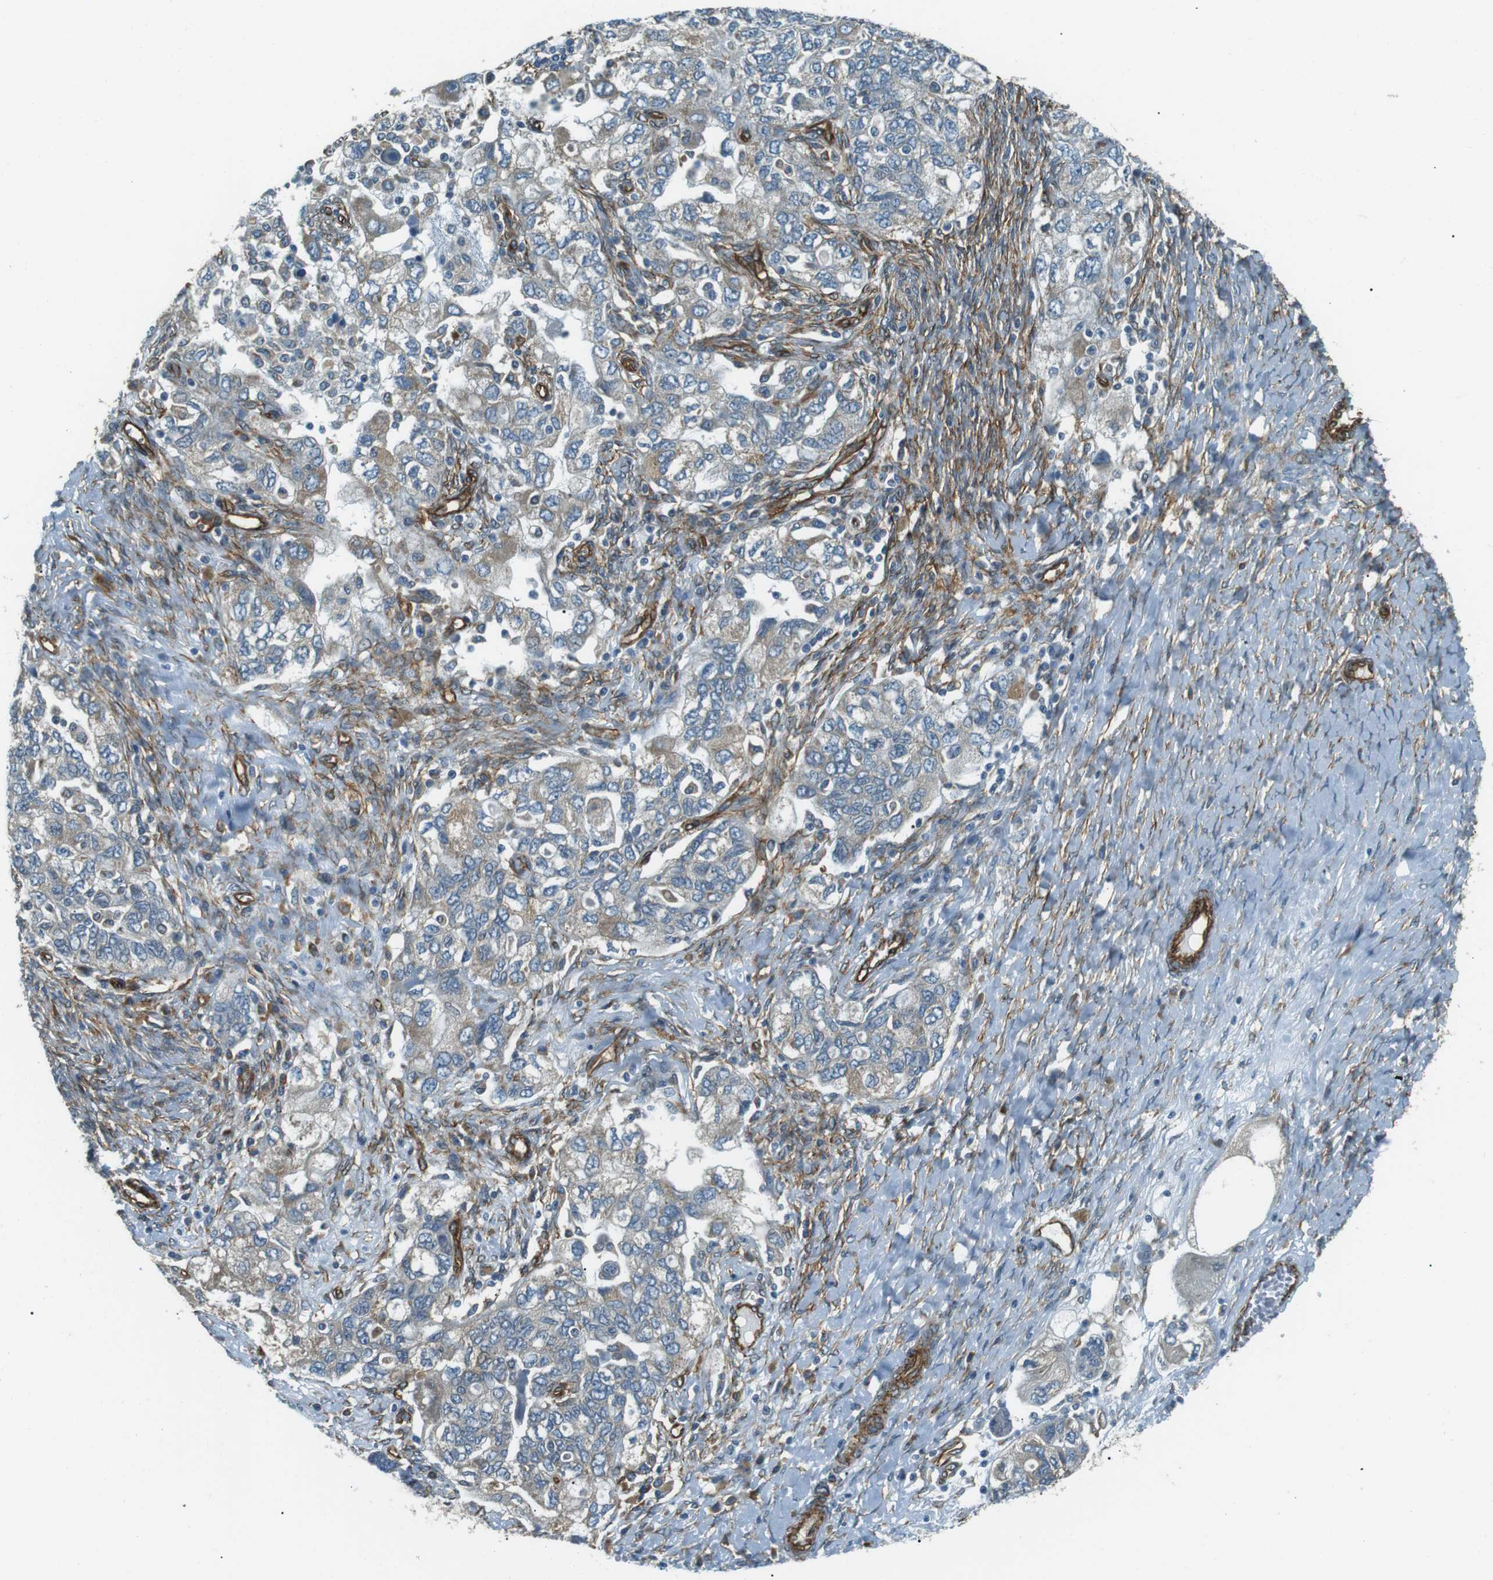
{"staining": {"intensity": "weak", "quantity": "<25%", "location": "cytoplasmic/membranous"}, "tissue": "ovarian cancer", "cell_type": "Tumor cells", "image_type": "cancer", "snomed": [{"axis": "morphology", "description": "Carcinoma, NOS"}, {"axis": "morphology", "description": "Cystadenocarcinoma, serous, NOS"}, {"axis": "topography", "description": "Ovary"}], "caption": "This is an immunohistochemistry image of ovarian cancer. There is no expression in tumor cells.", "gene": "ODR4", "patient": {"sex": "female", "age": 69}}